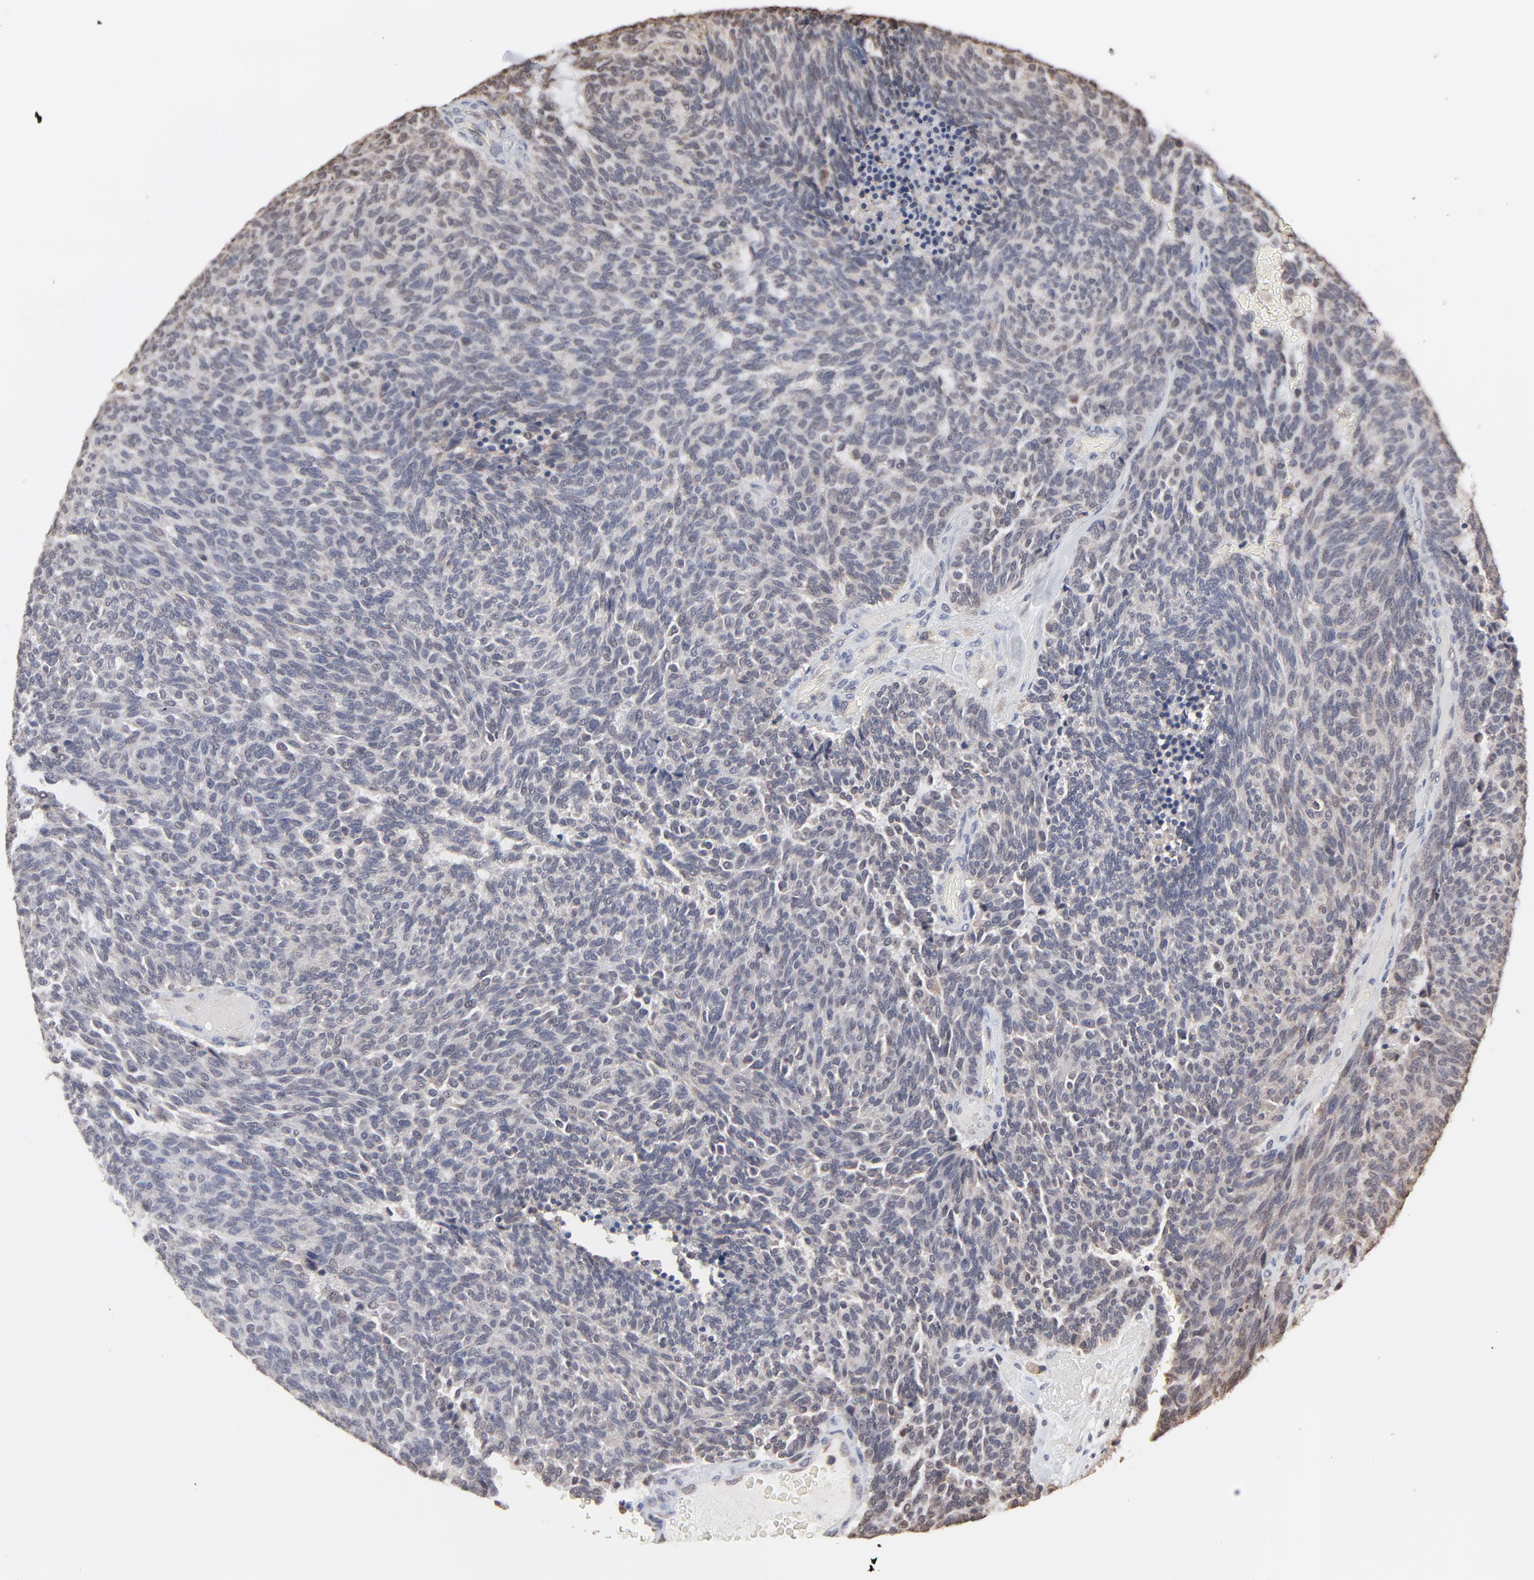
{"staining": {"intensity": "negative", "quantity": "none", "location": "none"}, "tissue": "carcinoid", "cell_type": "Tumor cells", "image_type": "cancer", "snomed": [{"axis": "morphology", "description": "Carcinoid, malignant, NOS"}, {"axis": "topography", "description": "Pancreas"}], "caption": "Tumor cells are negative for brown protein staining in carcinoid.", "gene": "CHM", "patient": {"sex": "female", "age": 54}}